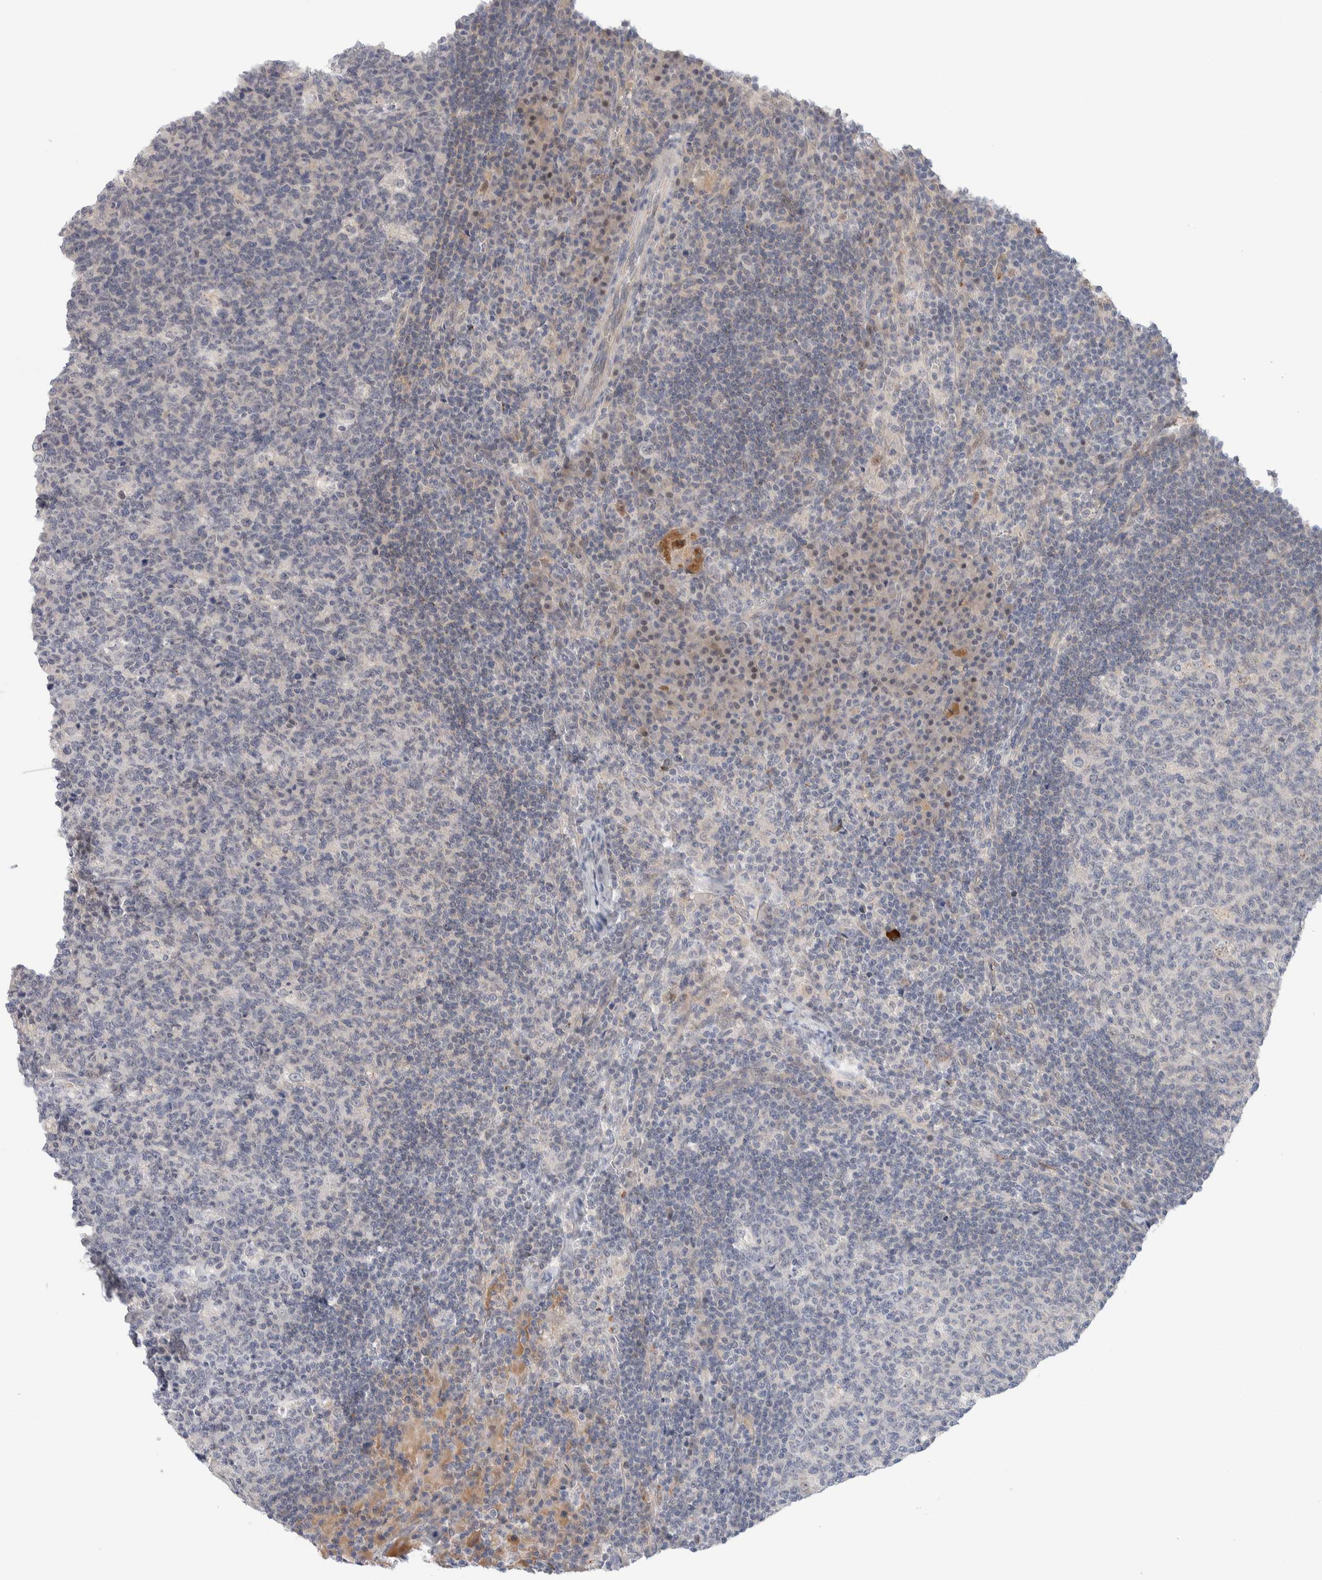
{"staining": {"intensity": "negative", "quantity": "none", "location": "none"}, "tissue": "lymph node", "cell_type": "Germinal center cells", "image_type": "normal", "snomed": [{"axis": "morphology", "description": "Normal tissue, NOS"}, {"axis": "morphology", "description": "Inflammation, NOS"}, {"axis": "topography", "description": "Lymph node"}], "caption": "Immunohistochemistry histopathology image of benign lymph node: human lymph node stained with DAB shows no significant protein staining in germinal center cells. (IHC, brightfield microscopy, high magnification).", "gene": "DNAJB6", "patient": {"sex": "male", "age": 55}}